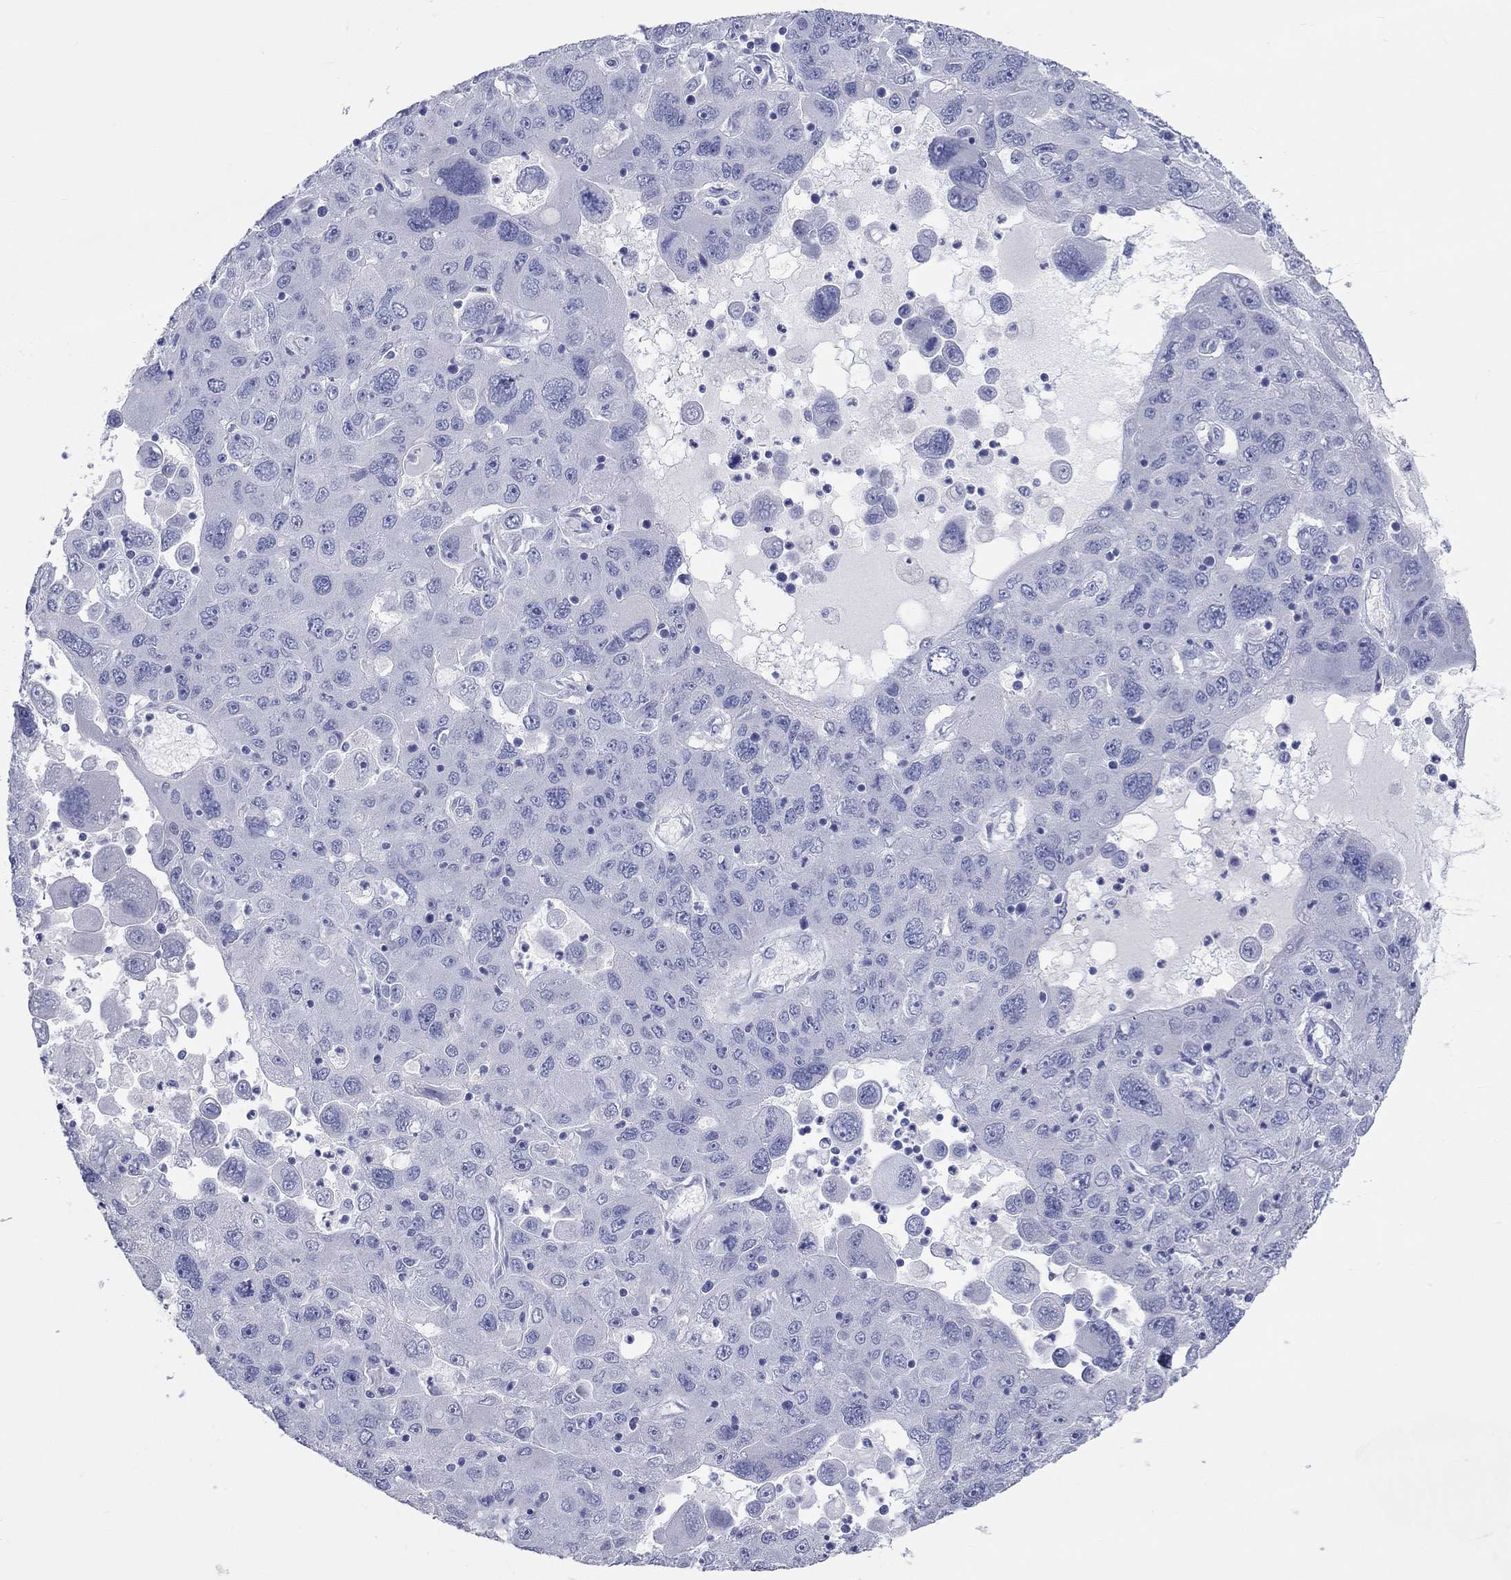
{"staining": {"intensity": "negative", "quantity": "none", "location": "none"}, "tissue": "stomach cancer", "cell_type": "Tumor cells", "image_type": "cancer", "snomed": [{"axis": "morphology", "description": "Adenocarcinoma, NOS"}, {"axis": "topography", "description": "Stomach"}], "caption": "An immunohistochemistry (IHC) micrograph of stomach cancer is shown. There is no staining in tumor cells of stomach cancer.", "gene": "SPATA9", "patient": {"sex": "male", "age": 56}}